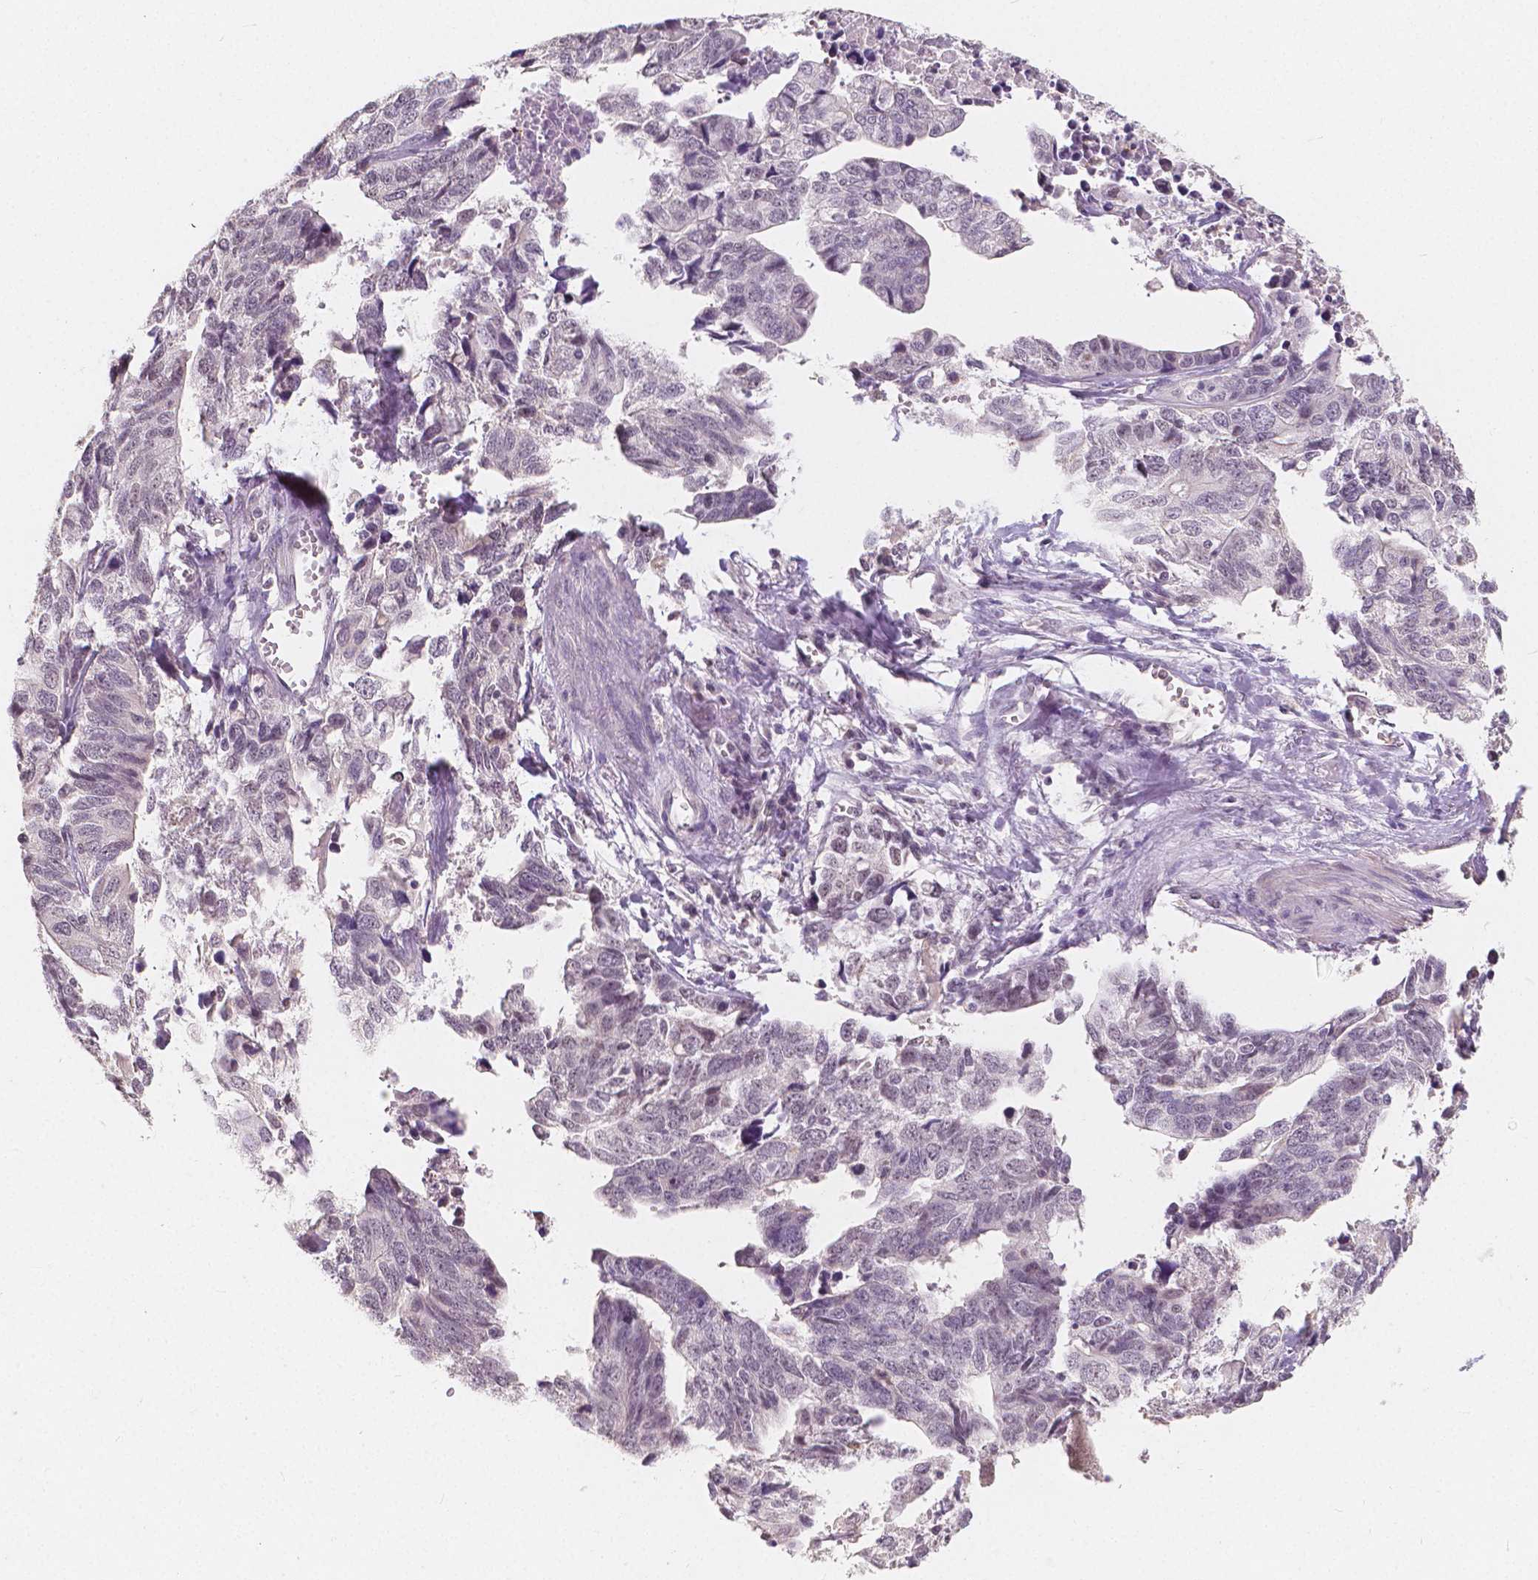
{"staining": {"intensity": "negative", "quantity": "none", "location": "none"}, "tissue": "stomach cancer", "cell_type": "Tumor cells", "image_type": "cancer", "snomed": [{"axis": "morphology", "description": "Adenocarcinoma, NOS"}, {"axis": "topography", "description": "Stomach, upper"}], "caption": "IHC image of stomach cancer (adenocarcinoma) stained for a protein (brown), which reveals no staining in tumor cells.", "gene": "NOLC1", "patient": {"sex": "female", "age": 67}}